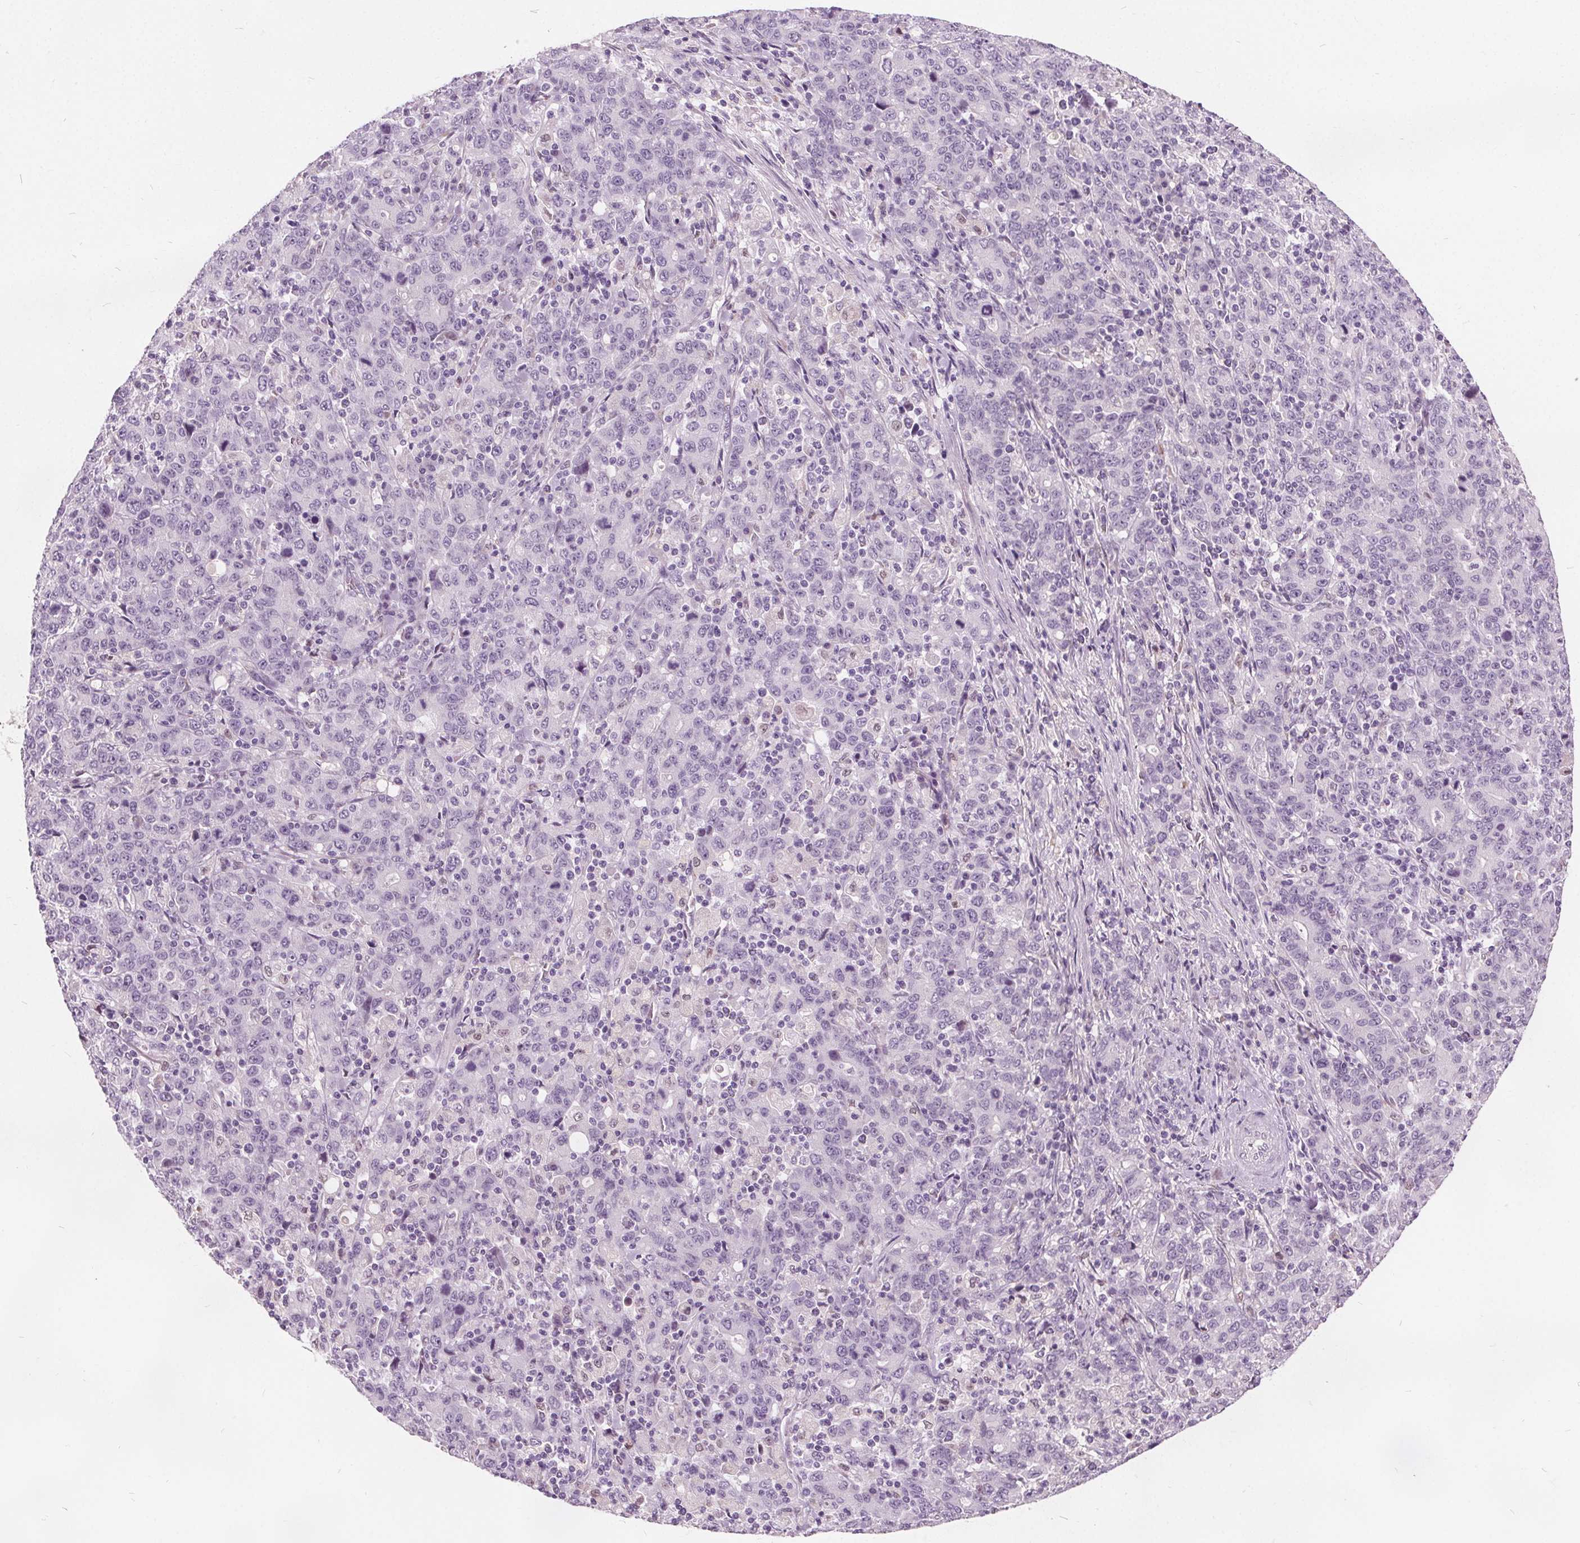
{"staining": {"intensity": "negative", "quantity": "none", "location": "none"}, "tissue": "stomach cancer", "cell_type": "Tumor cells", "image_type": "cancer", "snomed": [{"axis": "morphology", "description": "Adenocarcinoma, NOS"}, {"axis": "topography", "description": "Stomach, upper"}], "caption": "Human stomach cancer stained for a protein using immunohistochemistry exhibits no staining in tumor cells.", "gene": "ACOX2", "patient": {"sex": "male", "age": 69}}